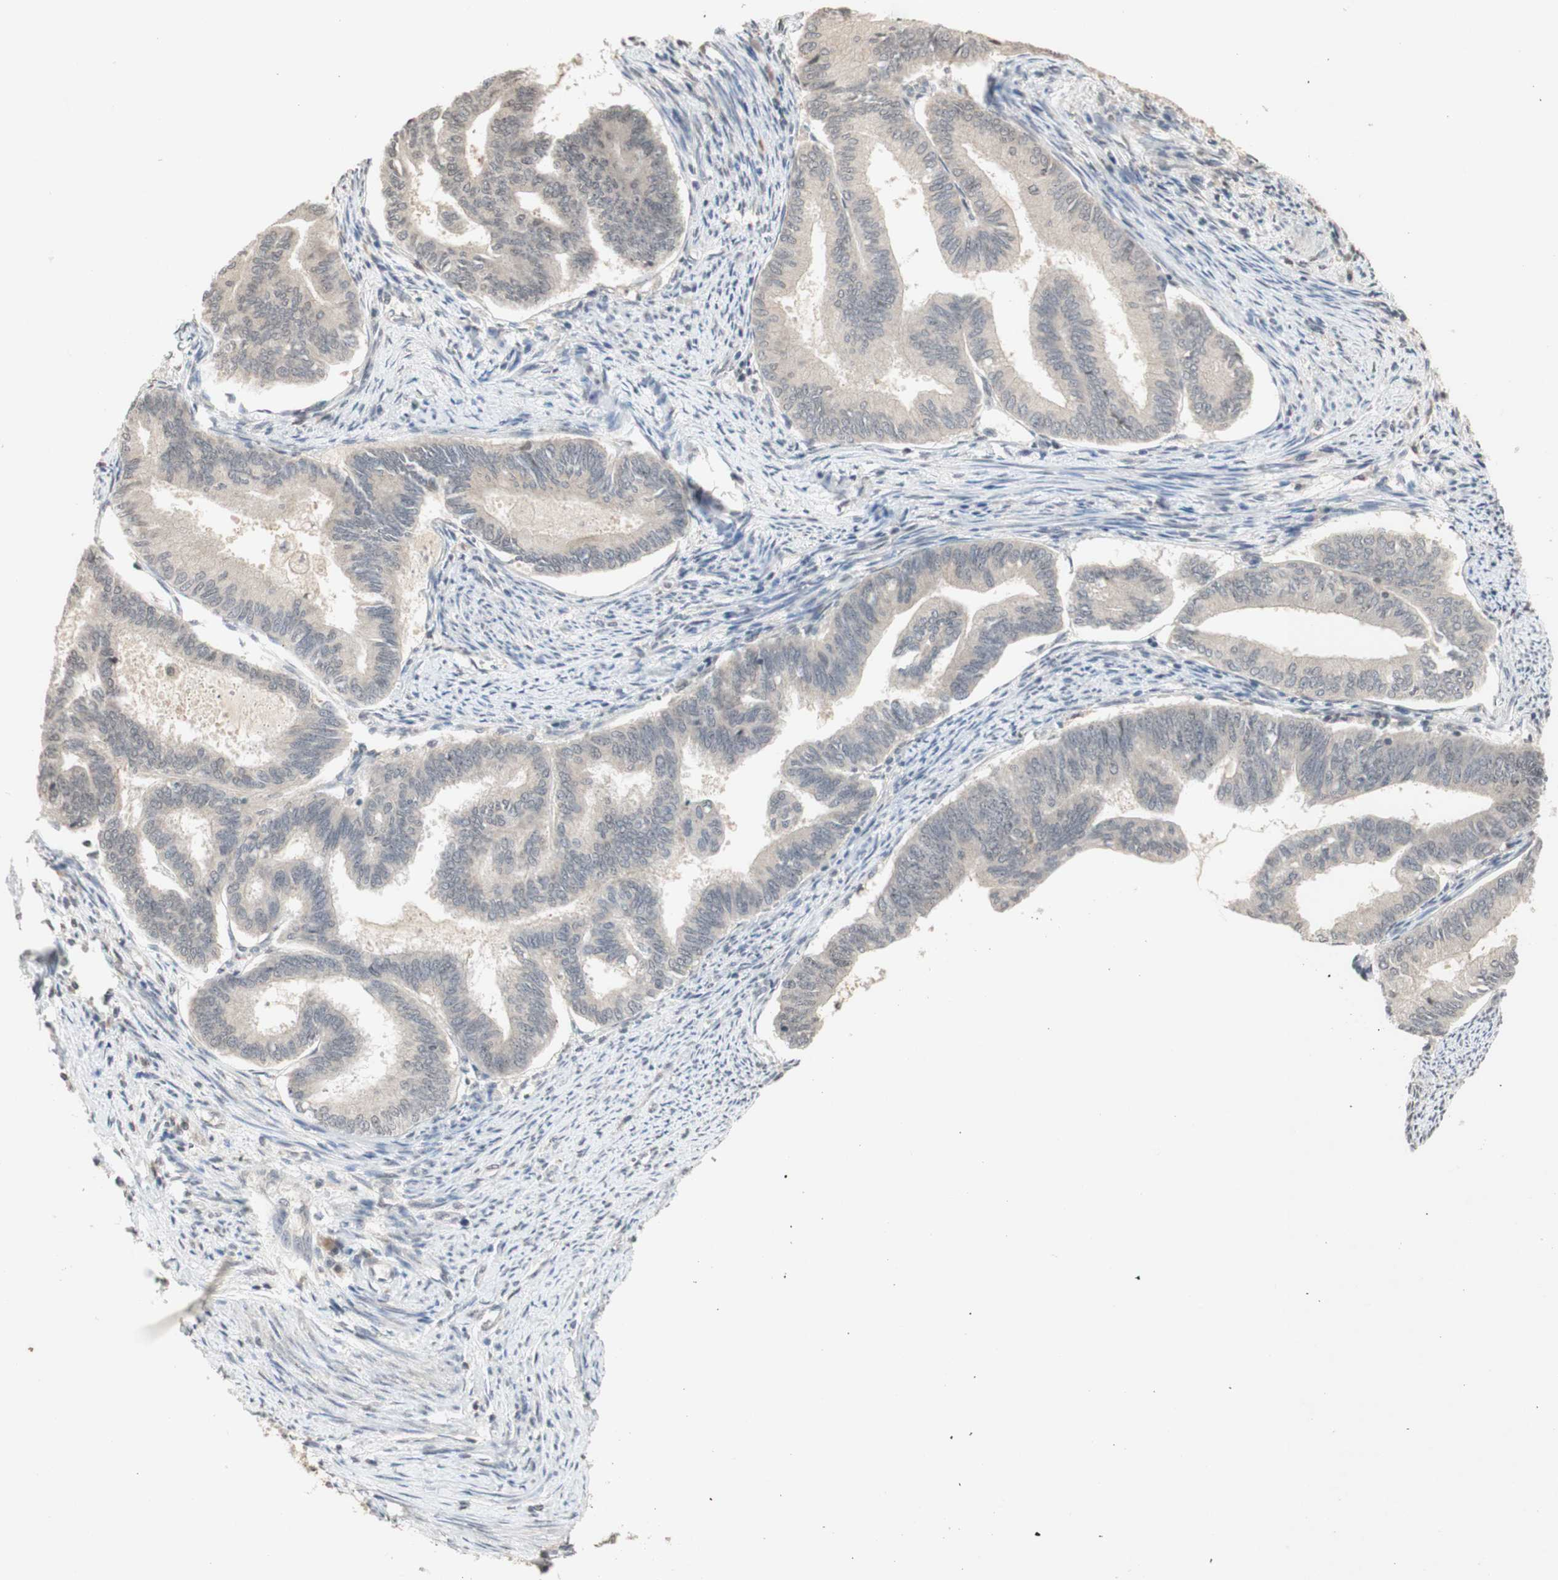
{"staining": {"intensity": "weak", "quantity": ">75%", "location": "cytoplasmic/membranous"}, "tissue": "endometrial cancer", "cell_type": "Tumor cells", "image_type": "cancer", "snomed": [{"axis": "morphology", "description": "Adenocarcinoma, NOS"}, {"axis": "topography", "description": "Endometrium"}], "caption": "A photomicrograph showing weak cytoplasmic/membranous expression in about >75% of tumor cells in endometrial cancer, as visualized by brown immunohistochemical staining.", "gene": "GLI1", "patient": {"sex": "female", "age": 86}}